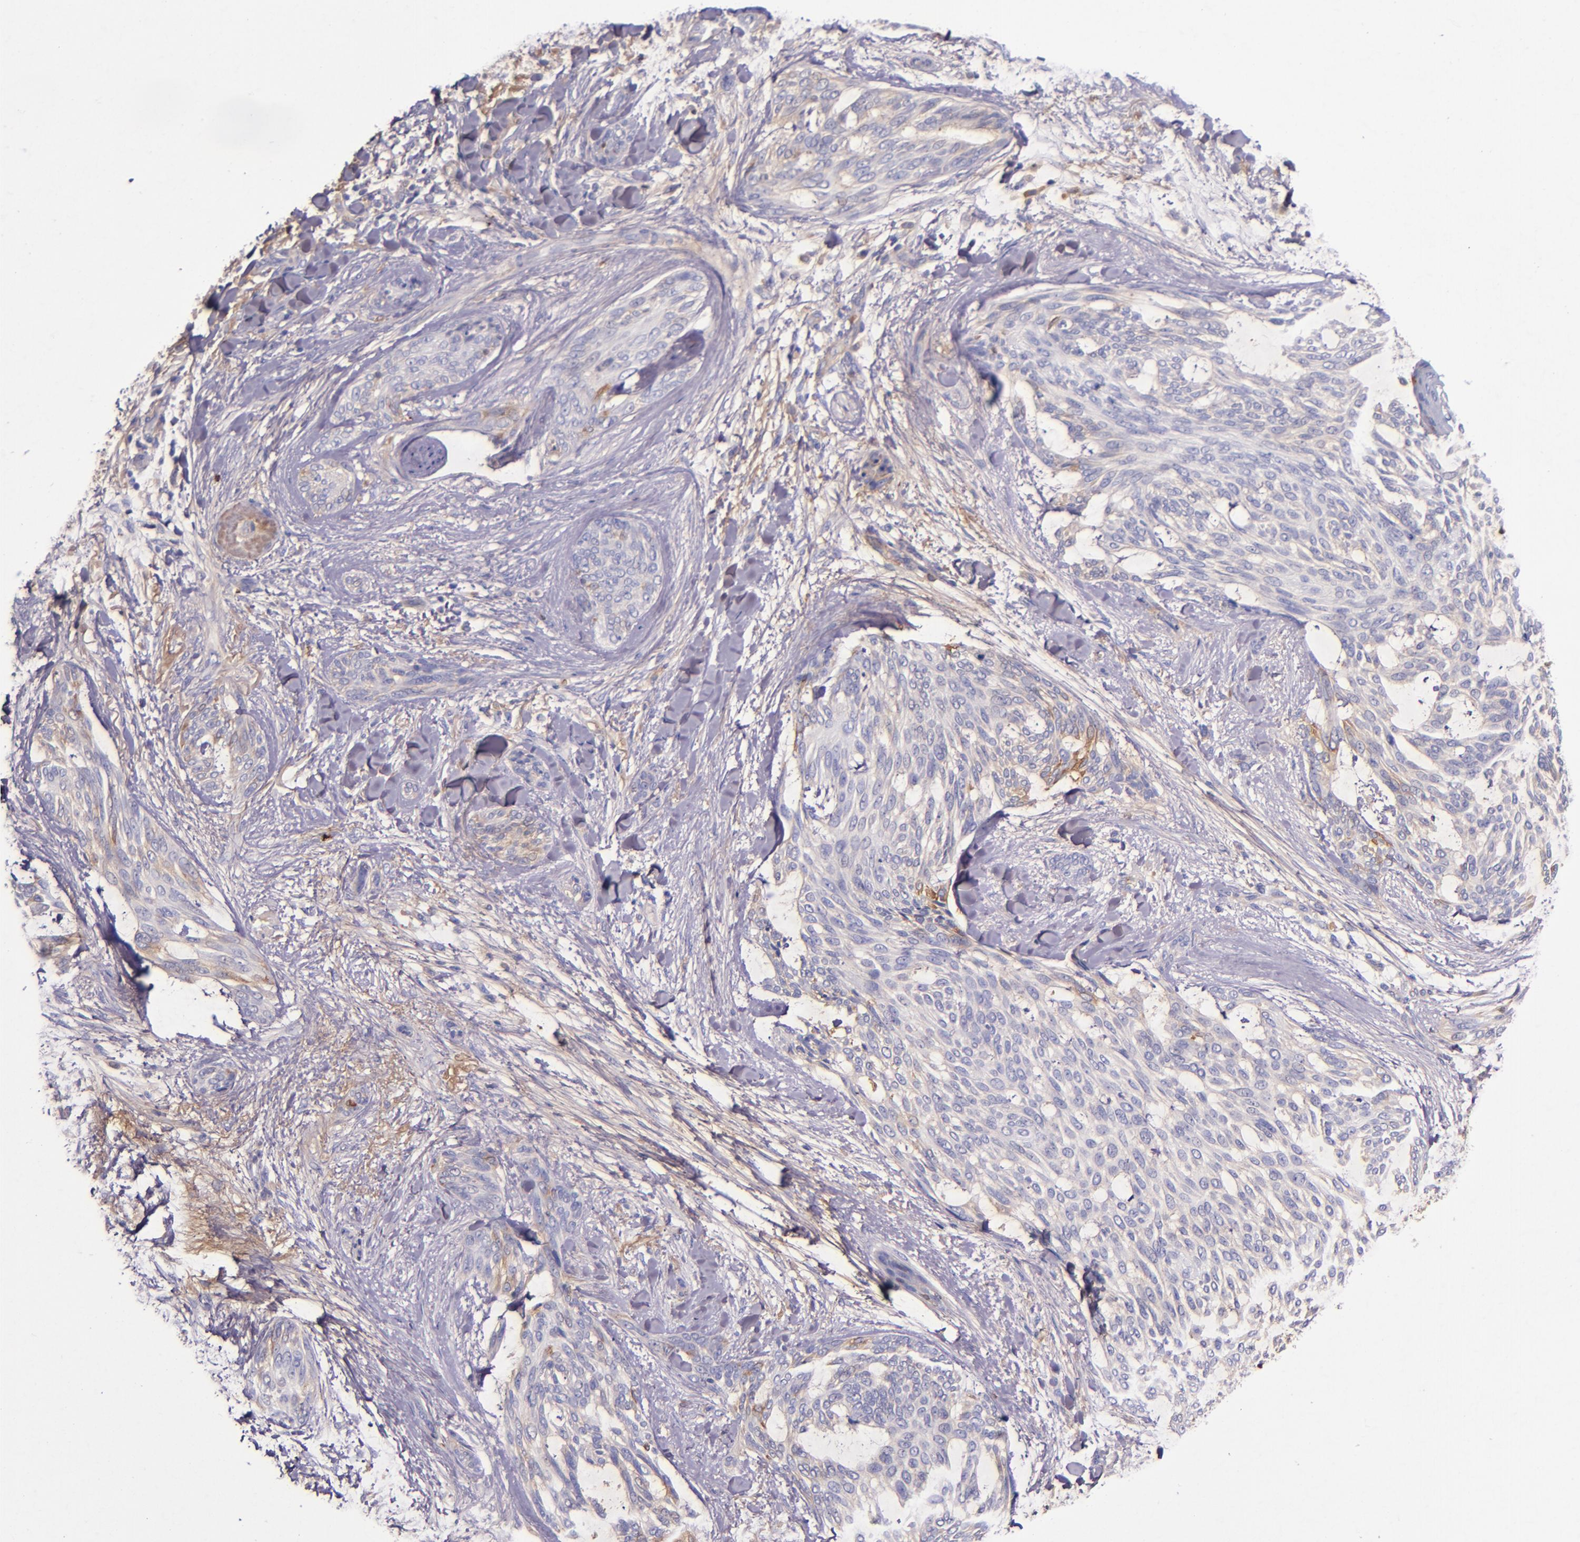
{"staining": {"intensity": "weak", "quantity": "<25%", "location": "cytoplasmic/membranous"}, "tissue": "skin cancer", "cell_type": "Tumor cells", "image_type": "cancer", "snomed": [{"axis": "morphology", "description": "Normal tissue, NOS"}, {"axis": "morphology", "description": "Basal cell carcinoma"}, {"axis": "topography", "description": "Skin"}], "caption": "Basal cell carcinoma (skin) was stained to show a protein in brown. There is no significant positivity in tumor cells. Nuclei are stained in blue.", "gene": "CLEC3B", "patient": {"sex": "female", "age": 71}}